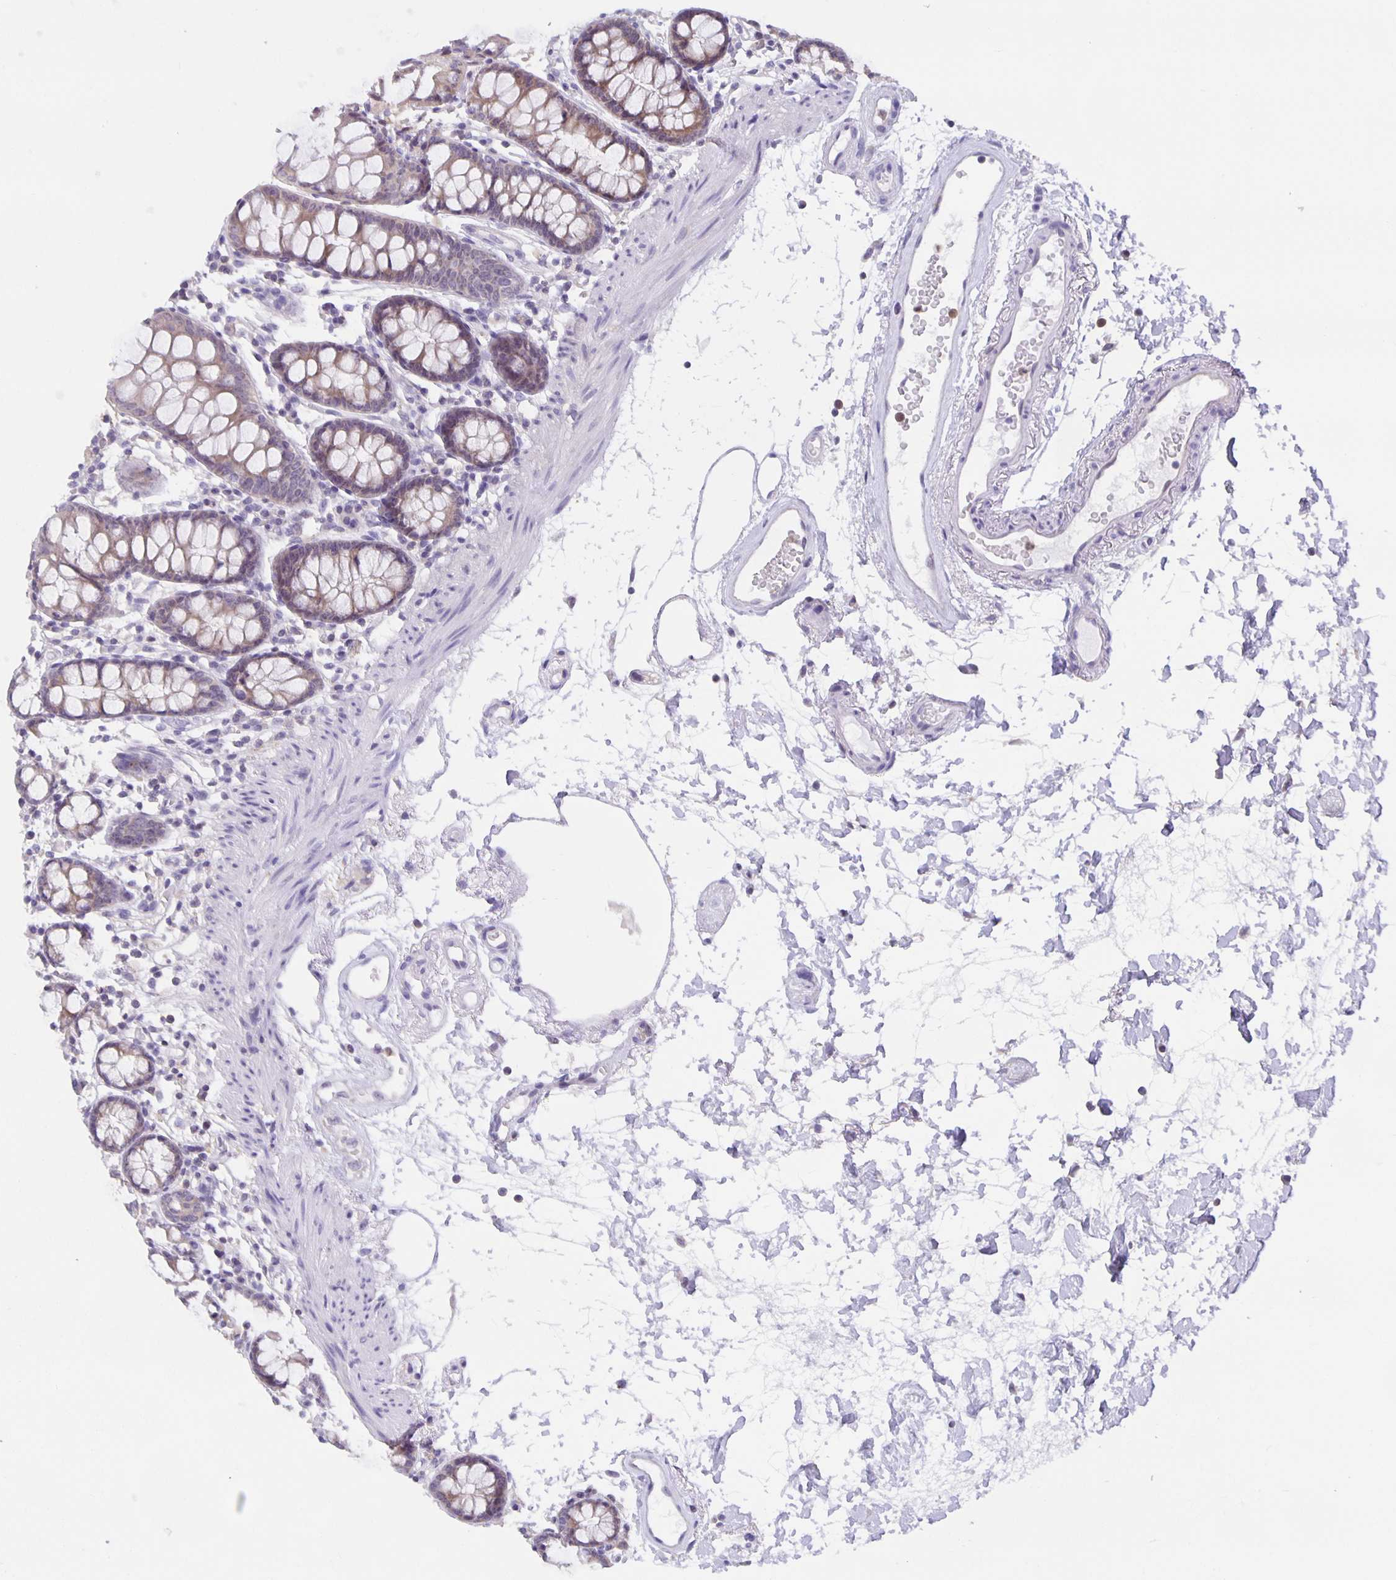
{"staining": {"intensity": "negative", "quantity": "none", "location": "none"}, "tissue": "colon", "cell_type": "Endothelial cells", "image_type": "normal", "snomed": [{"axis": "morphology", "description": "Normal tissue, NOS"}, {"axis": "topography", "description": "Colon"}], "caption": "DAB (3,3'-diaminobenzidine) immunohistochemical staining of benign human colon demonstrates no significant staining in endothelial cells. (IHC, brightfield microscopy, high magnification).", "gene": "MARCHF6", "patient": {"sex": "female", "age": 84}}